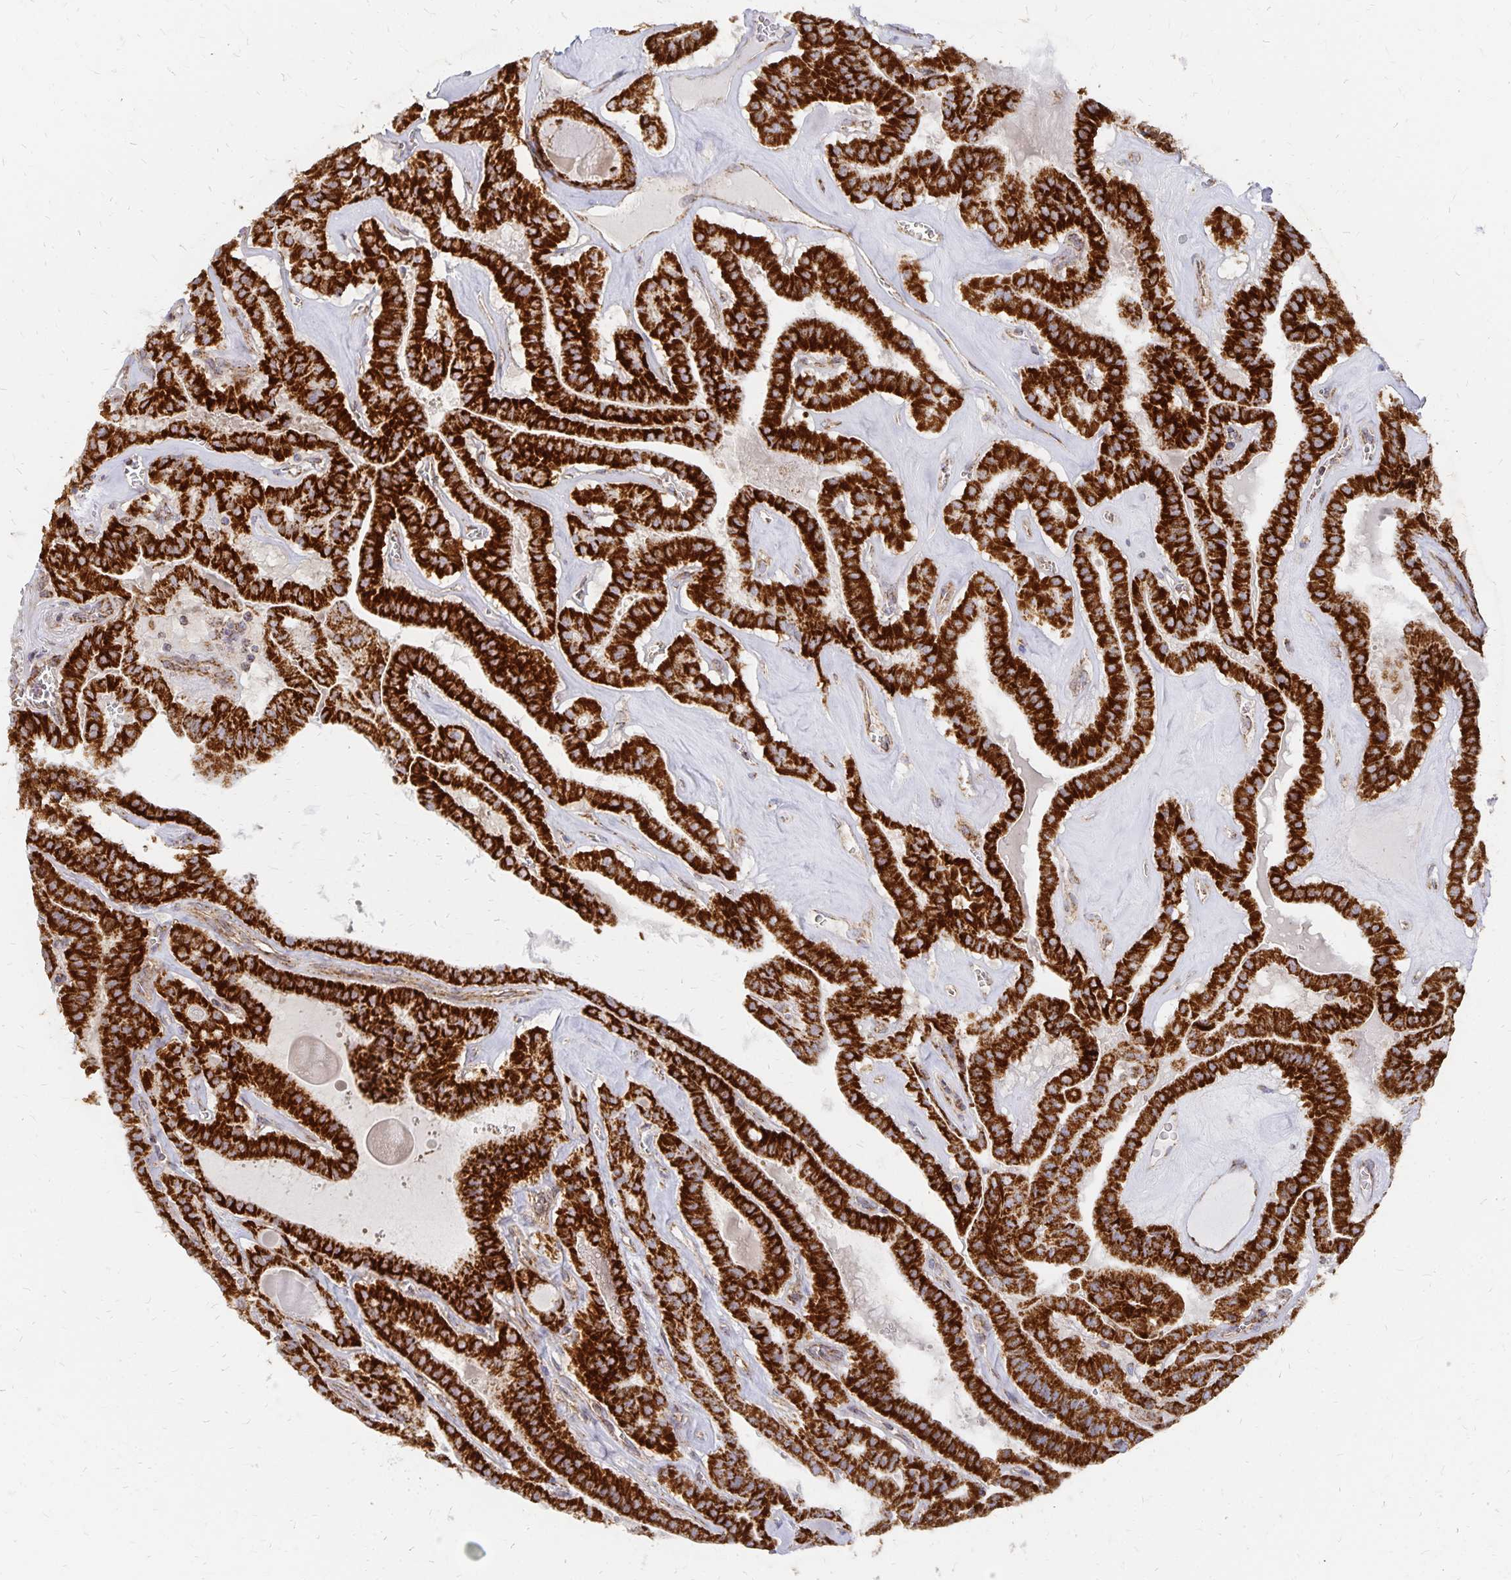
{"staining": {"intensity": "strong", "quantity": ">75%", "location": "cytoplasmic/membranous"}, "tissue": "thyroid cancer", "cell_type": "Tumor cells", "image_type": "cancer", "snomed": [{"axis": "morphology", "description": "Papillary adenocarcinoma, NOS"}, {"axis": "topography", "description": "Thyroid gland"}], "caption": "Immunohistochemical staining of papillary adenocarcinoma (thyroid) exhibits strong cytoplasmic/membranous protein positivity in about >75% of tumor cells.", "gene": "STOML2", "patient": {"sex": "male", "age": 52}}